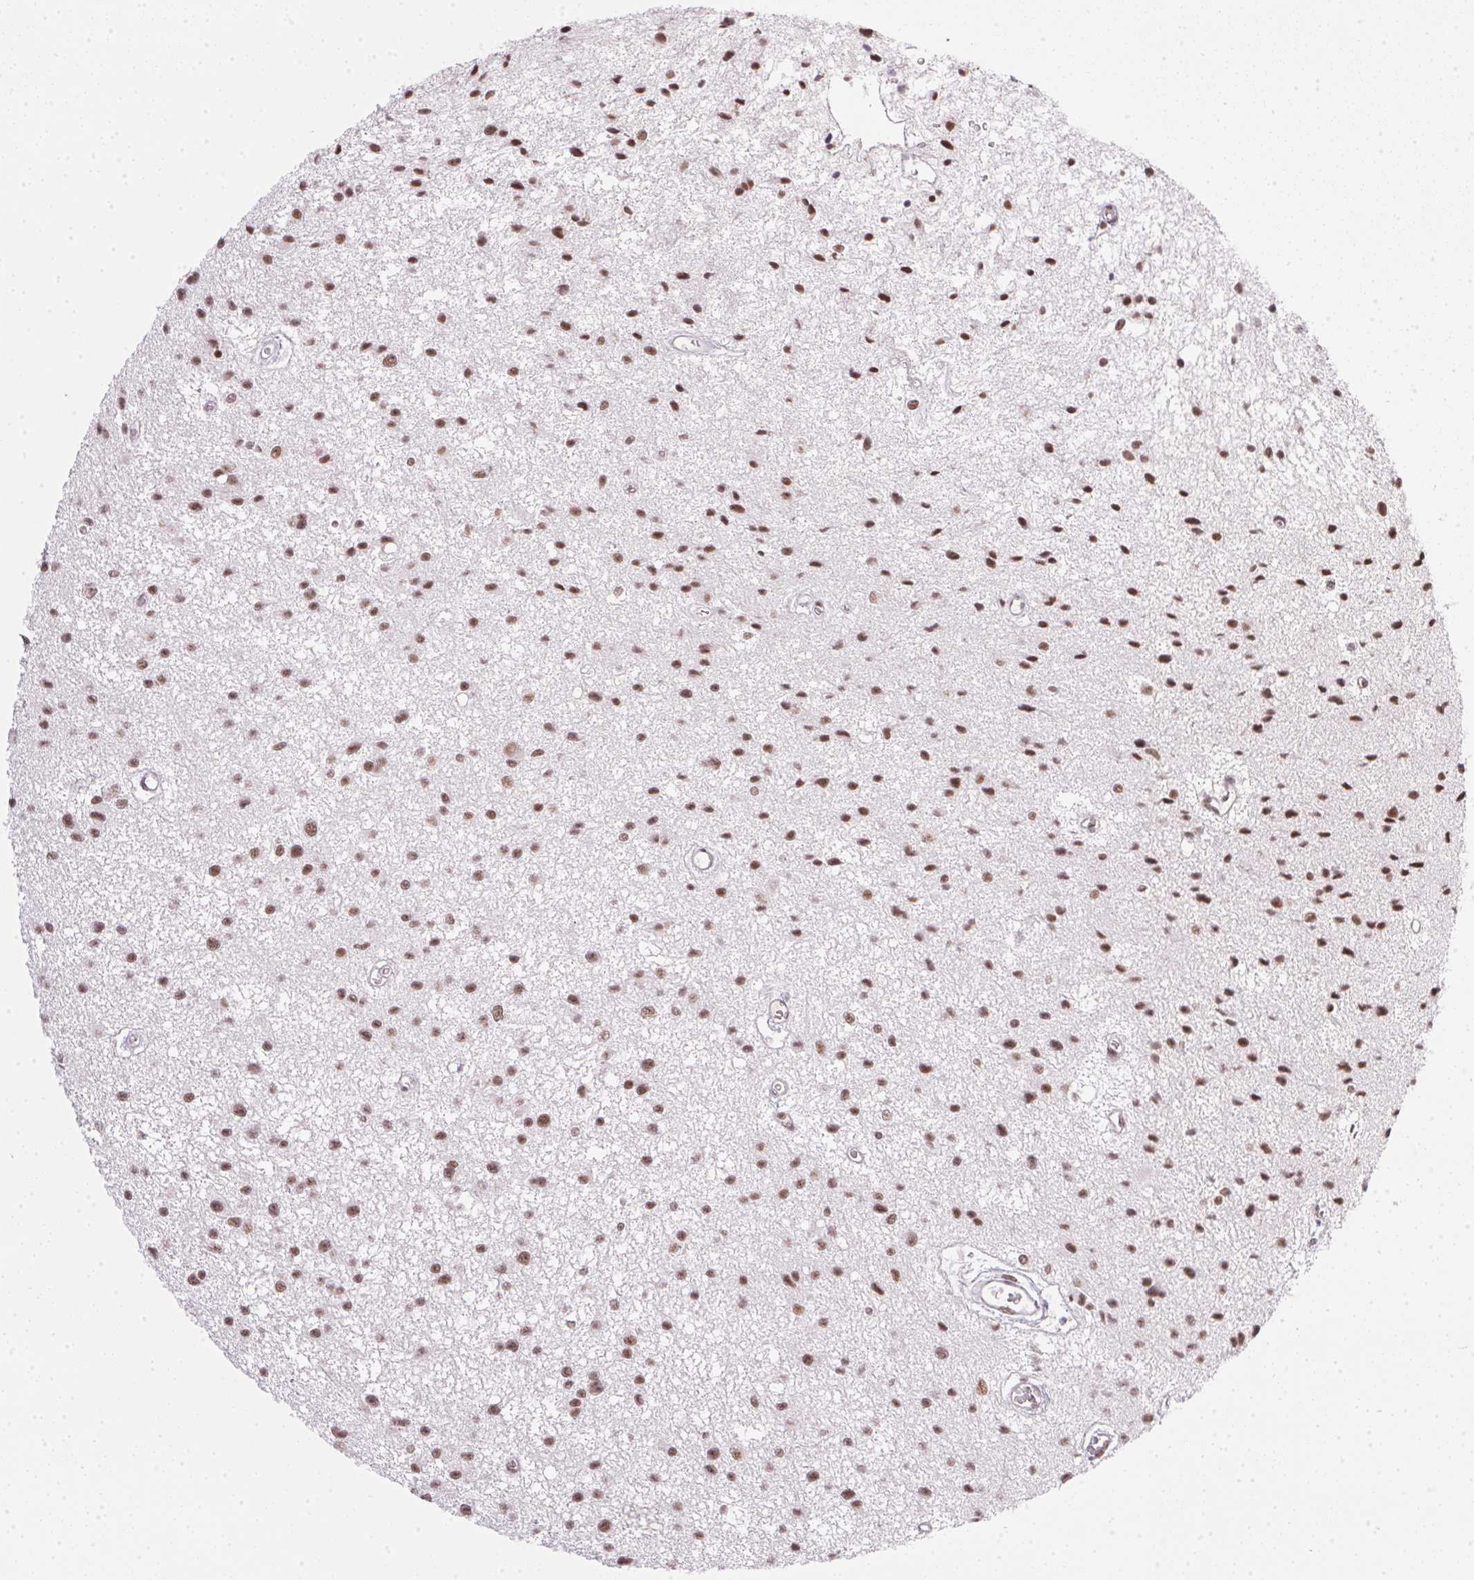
{"staining": {"intensity": "moderate", "quantity": ">75%", "location": "nuclear"}, "tissue": "glioma", "cell_type": "Tumor cells", "image_type": "cancer", "snomed": [{"axis": "morphology", "description": "Glioma, malignant, Low grade"}, {"axis": "topography", "description": "Brain"}], "caption": "About >75% of tumor cells in human glioma display moderate nuclear protein staining as visualized by brown immunohistochemical staining.", "gene": "SRSF7", "patient": {"sex": "male", "age": 43}}